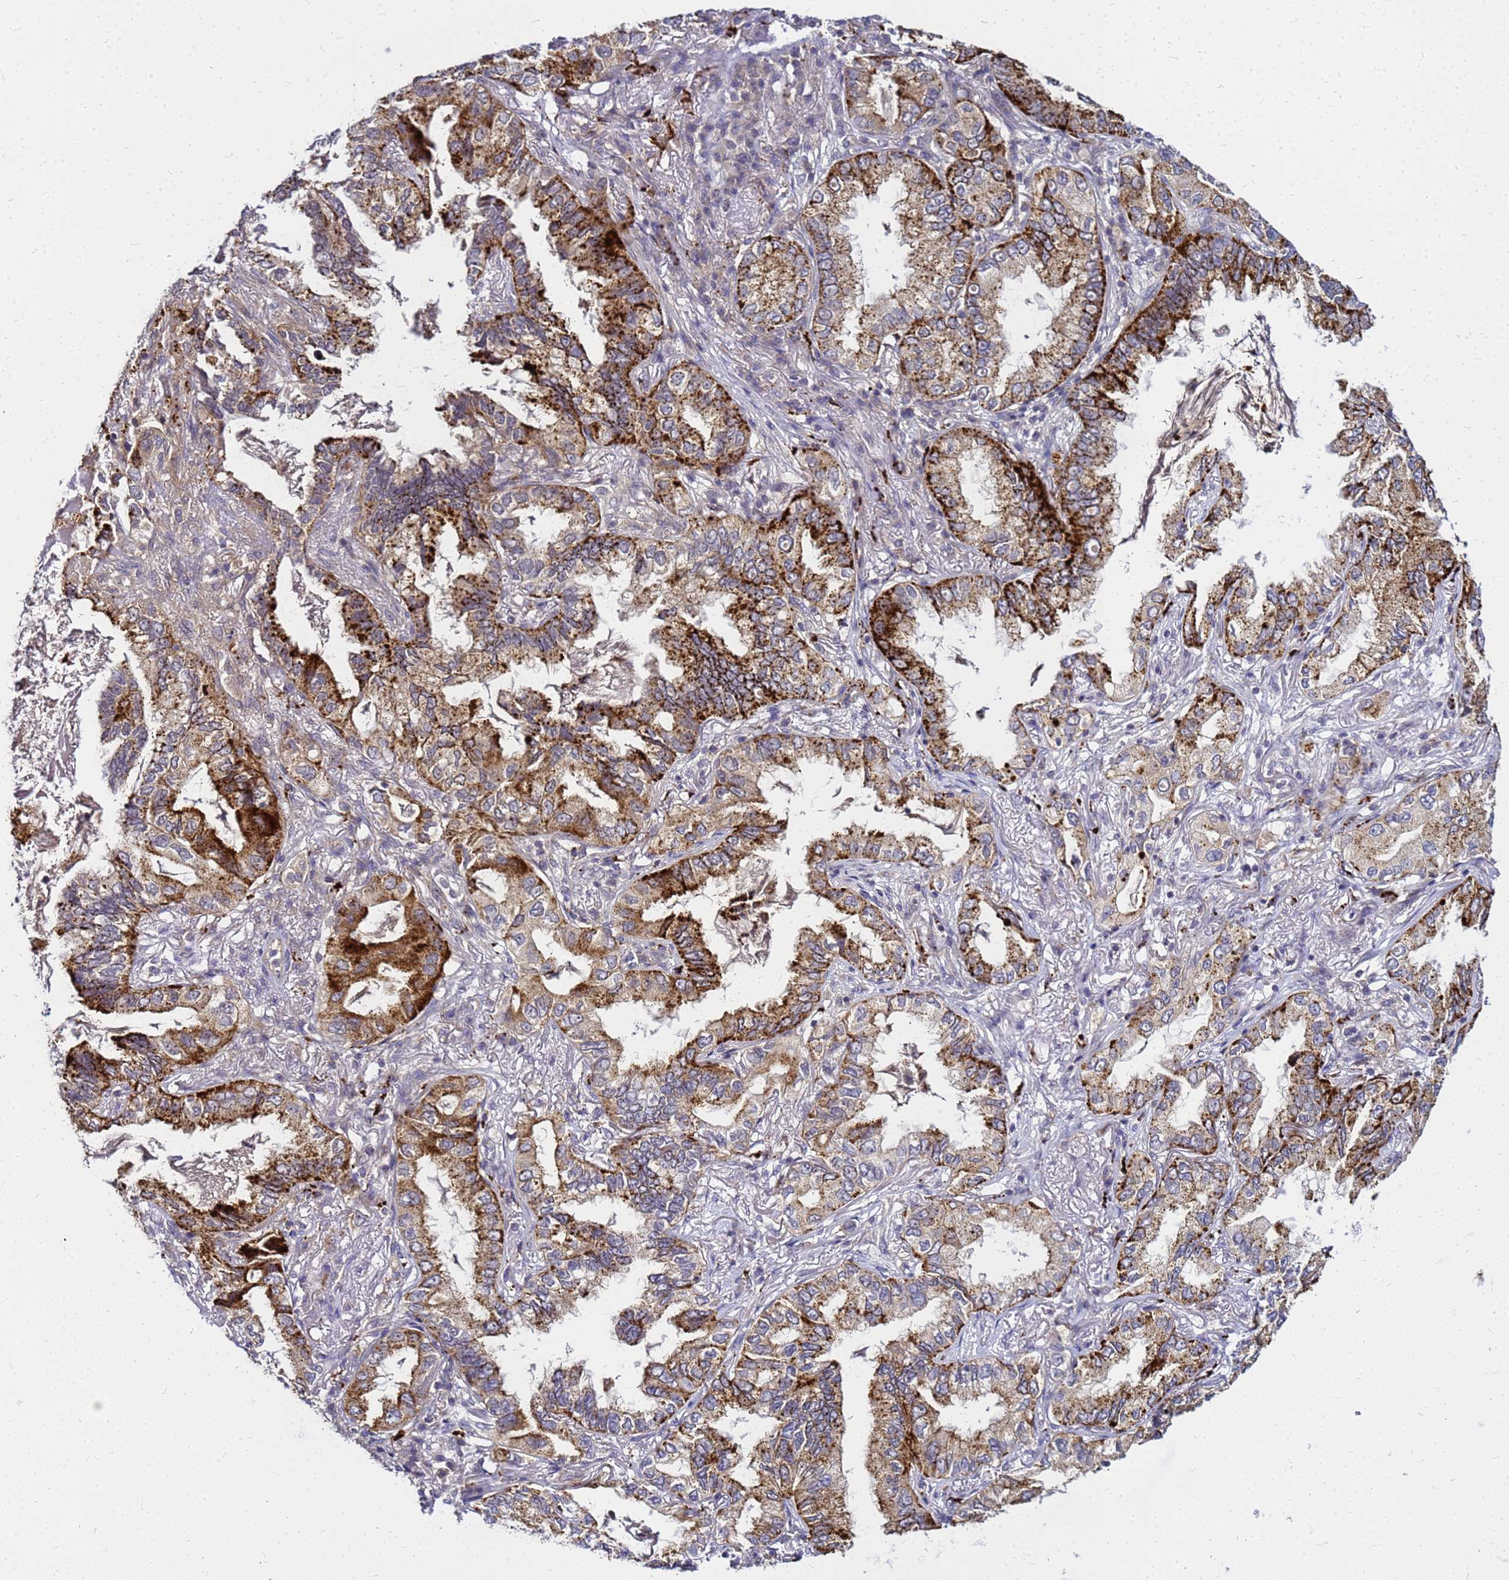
{"staining": {"intensity": "strong", "quantity": "25%-75%", "location": "cytoplasmic/membranous"}, "tissue": "lung cancer", "cell_type": "Tumor cells", "image_type": "cancer", "snomed": [{"axis": "morphology", "description": "Adenocarcinoma, NOS"}, {"axis": "topography", "description": "Lung"}], "caption": "A high amount of strong cytoplasmic/membranous expression is appreciated in about 25%-75% of tumor cells in lung cancer tissue.", "gene": "SAT1", "patient": {"sex": "female", "age": 69}}